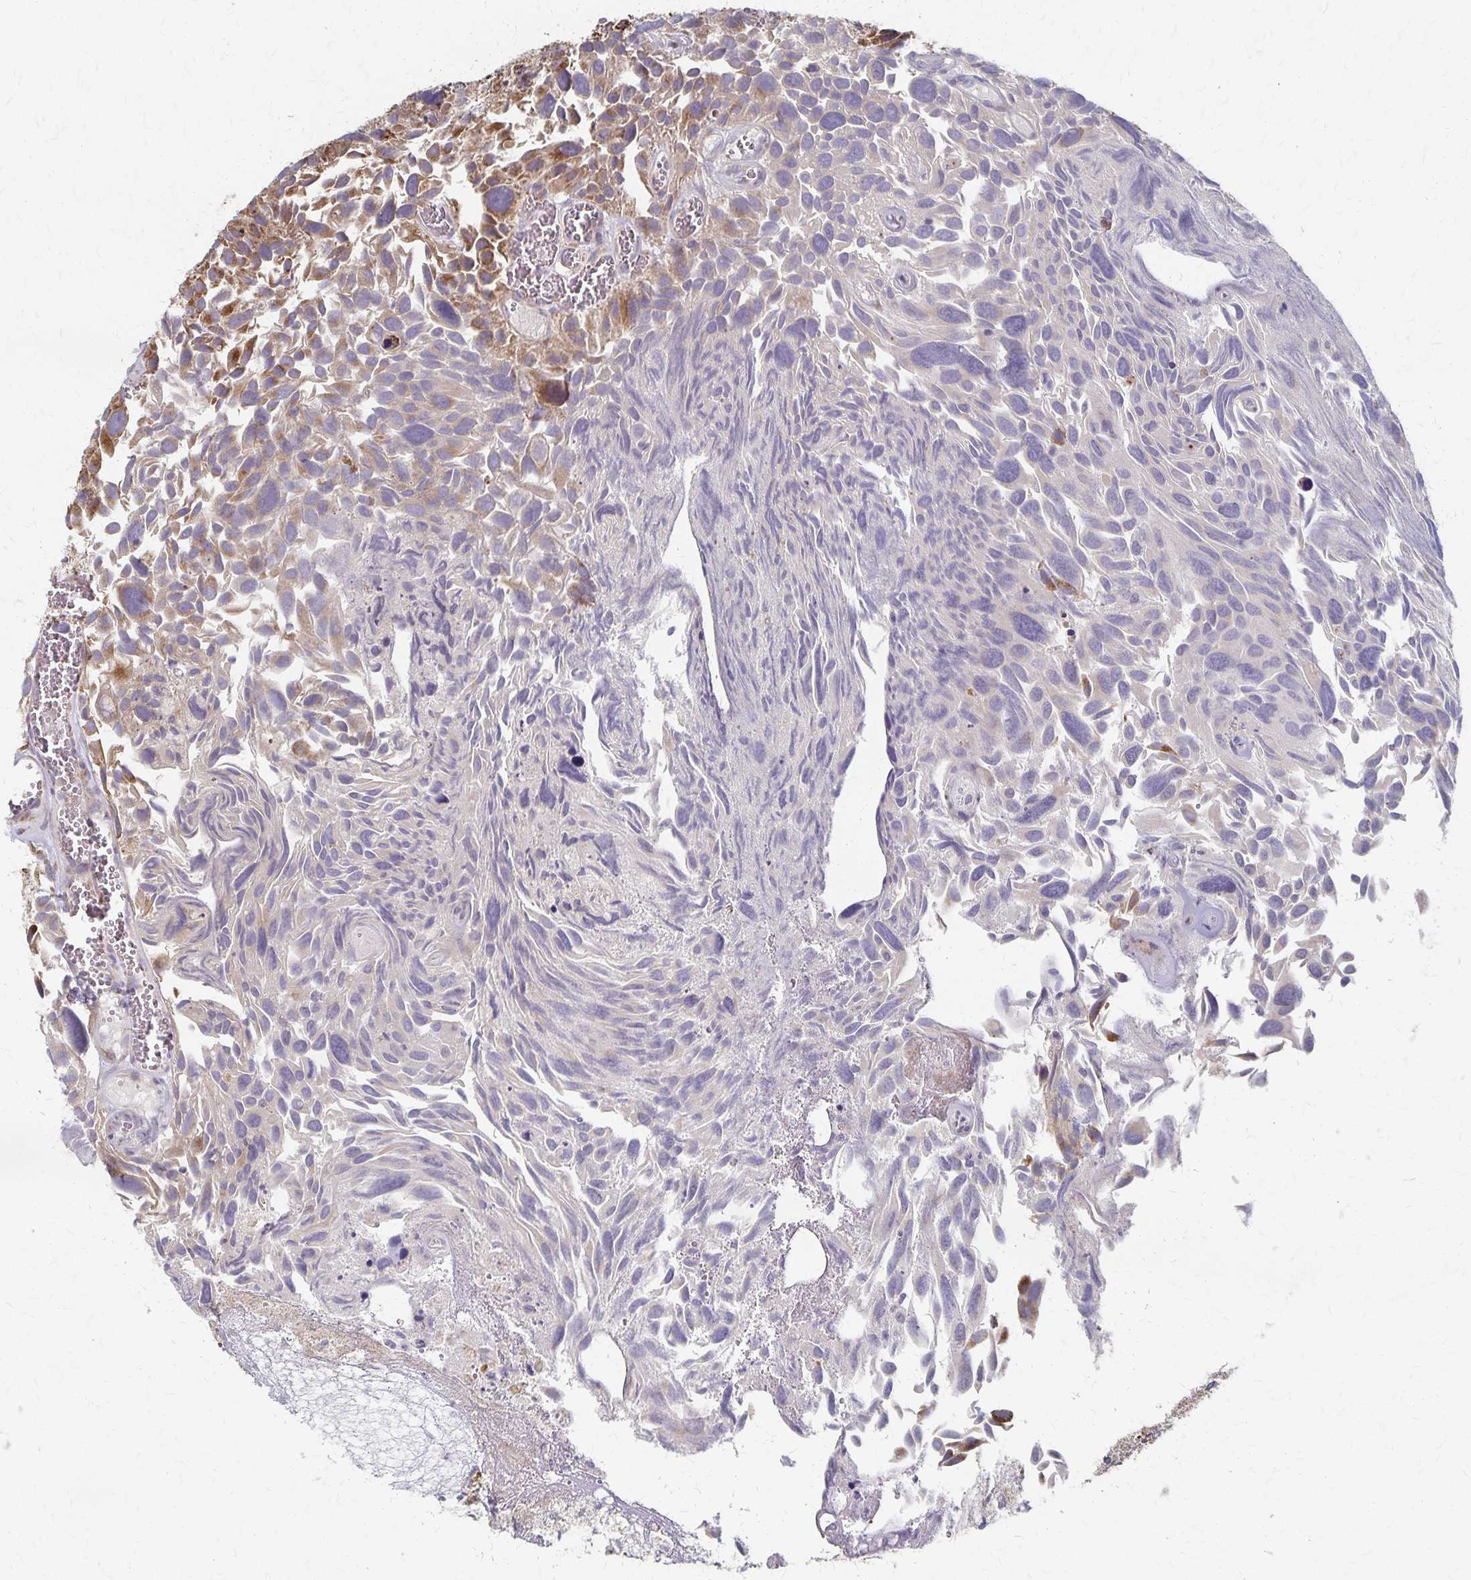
{"staining": {"intensity": "moderate", "quantity": "25%-75%", "location": "cytoplasmic/membranous"}, "tissue": "urothelial cancer", "cell_type": "Tumor cells", "image_type": "cancer", "snomed": [{"axis": "morphology", "description": "Urothelial carcinoma, Low grade"}, {"axis": "topography", "description": "Urinary bladder"}], "caption": "IHC of human urothelial cancer exhibits medium levels of moderate cytoplasmic/membranous staining in approximately 25%-75% of tumor cells.", "gene": "DYRK4", "patient": {"sex": "female", "age": 69}}